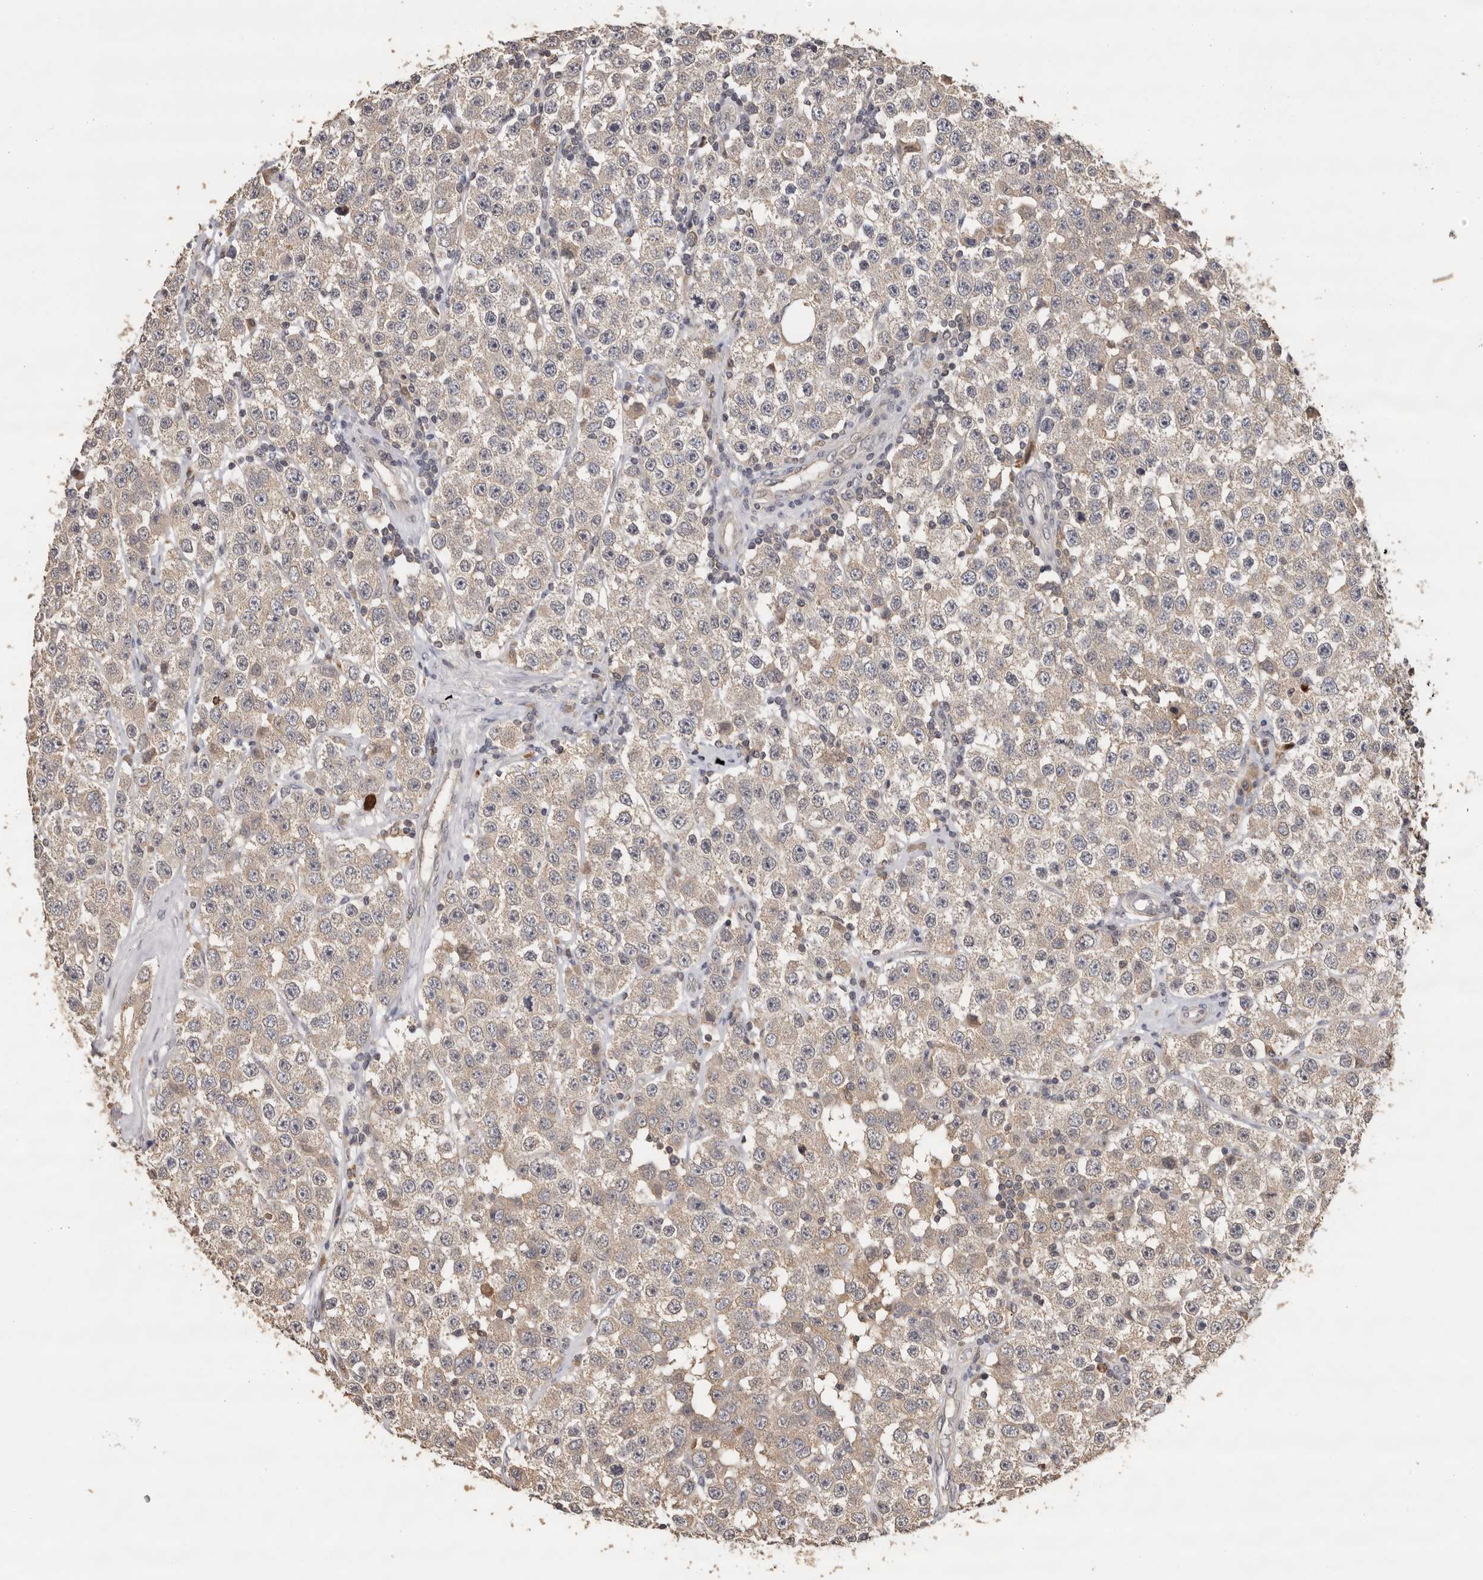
{"staining": {"intensity": "weak", "quantity": "25%-75%", "location": "cytoplasmic/membranous"}, "tissue": "testis cancer", "cell_type": "Tumor cells", "image_type": "cancer", "snomed": [{"axis": "morphology", "description": "Seminoma, NOS"}, {"axis": "topography", "description": "Testis"}], "caption": "Weak cytoplasmic/membranous expression for a protein is seen in approximately 25%-75% of tumor cells of testis cancer (seminoma) using immunohistochemistry (IHC).", "gene": "KIF2B", "patient": {"sex": "male", "age": 28}}